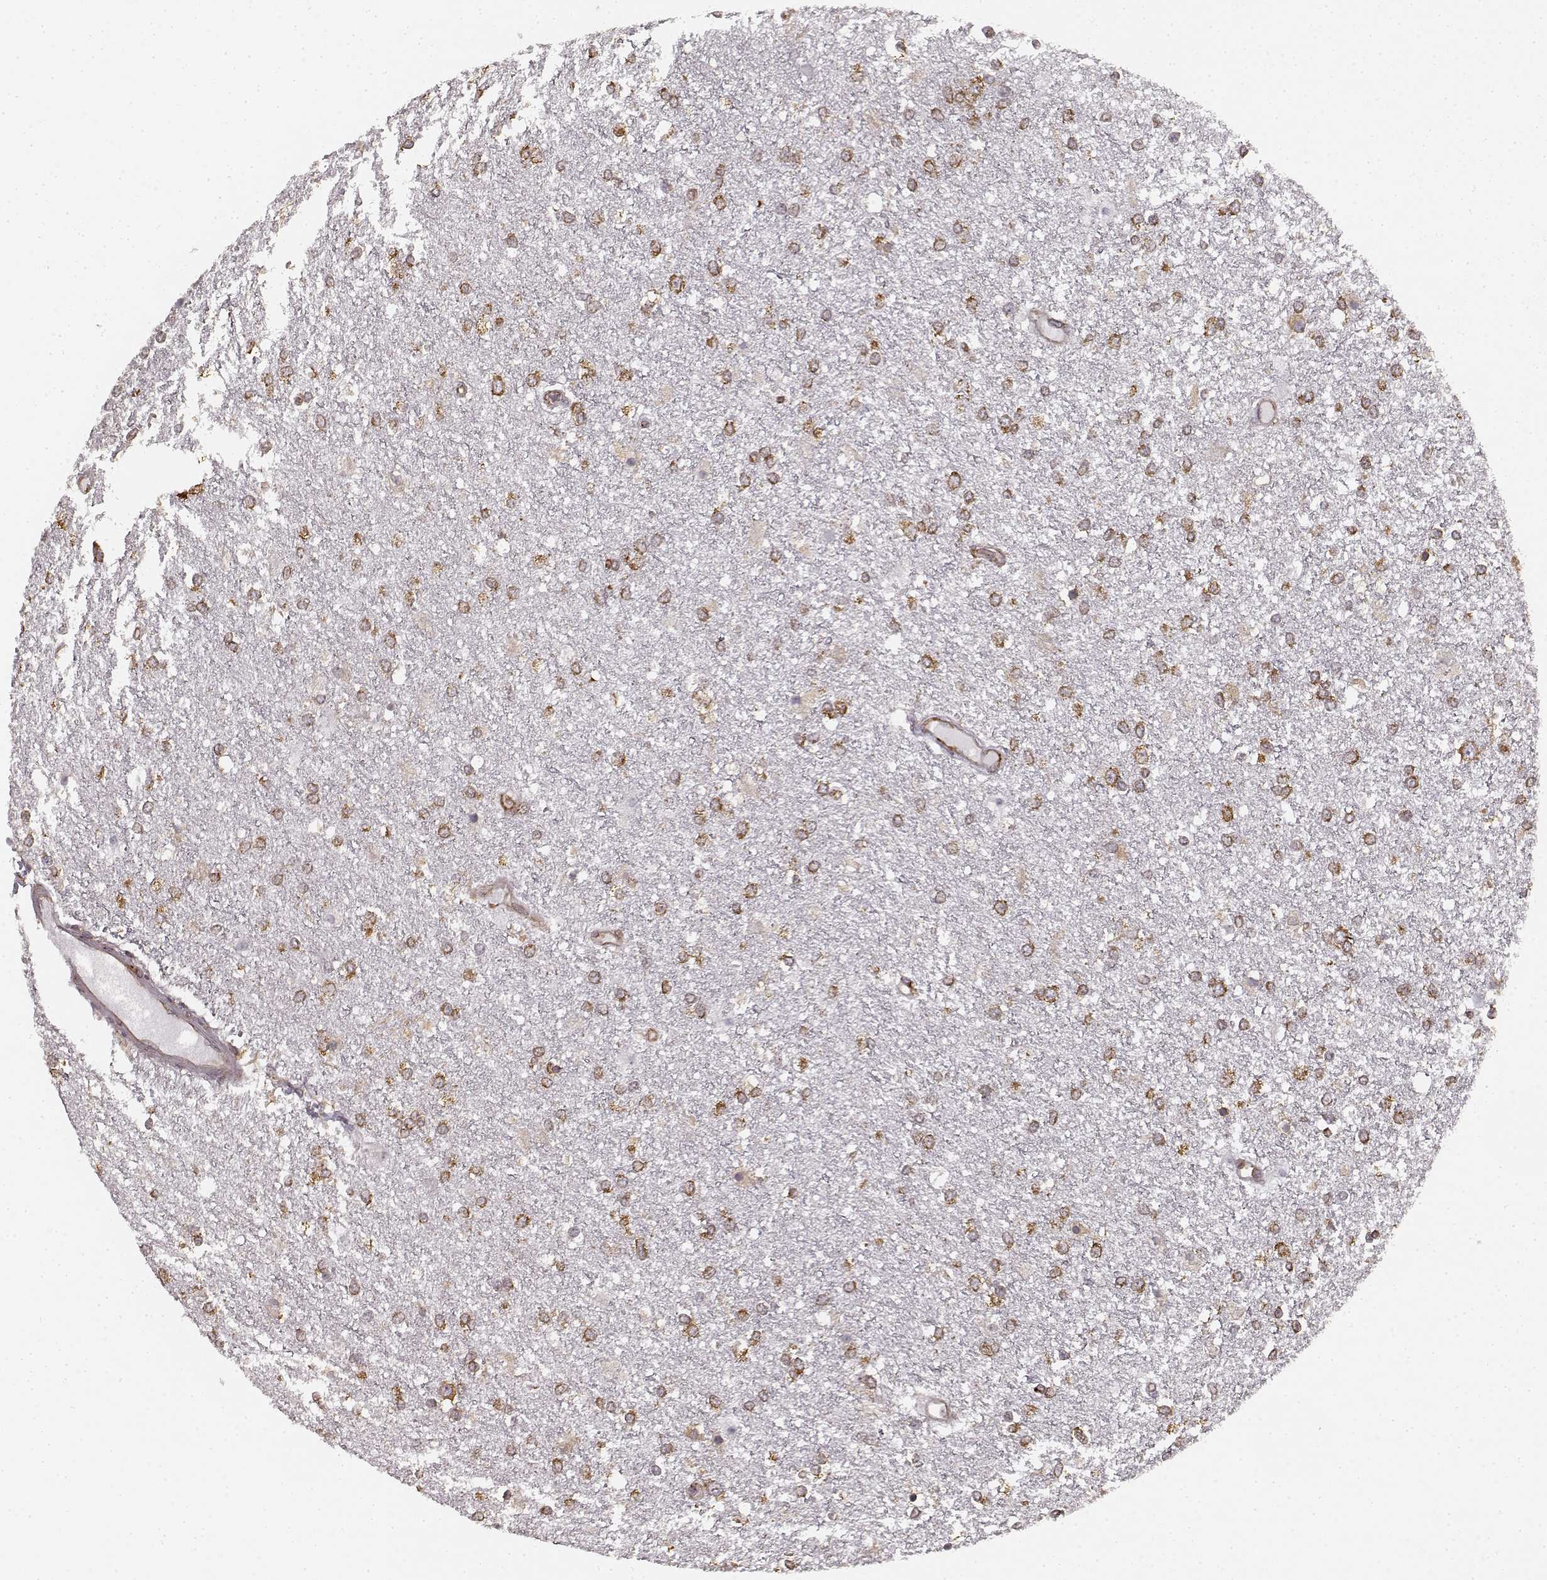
{"staining": {"intensity": "strong", "quantity": "25%-75%", "location": "cytoplasmic/membranous"}, "tissue": "glioma", "cell_type": "Tumor cells", "image_type": "cancer", "snomed": [{"axis": "morphology", "description": "Glioma, malignant, High grade"}, {"axis": "topography", "description": "Brain"}], "caption": "Glioma stained with a protein marker exhibits strong staining in tumor cells.", "gene": "TMEM14A", "patient": {"sex": "female", "age": 61}}